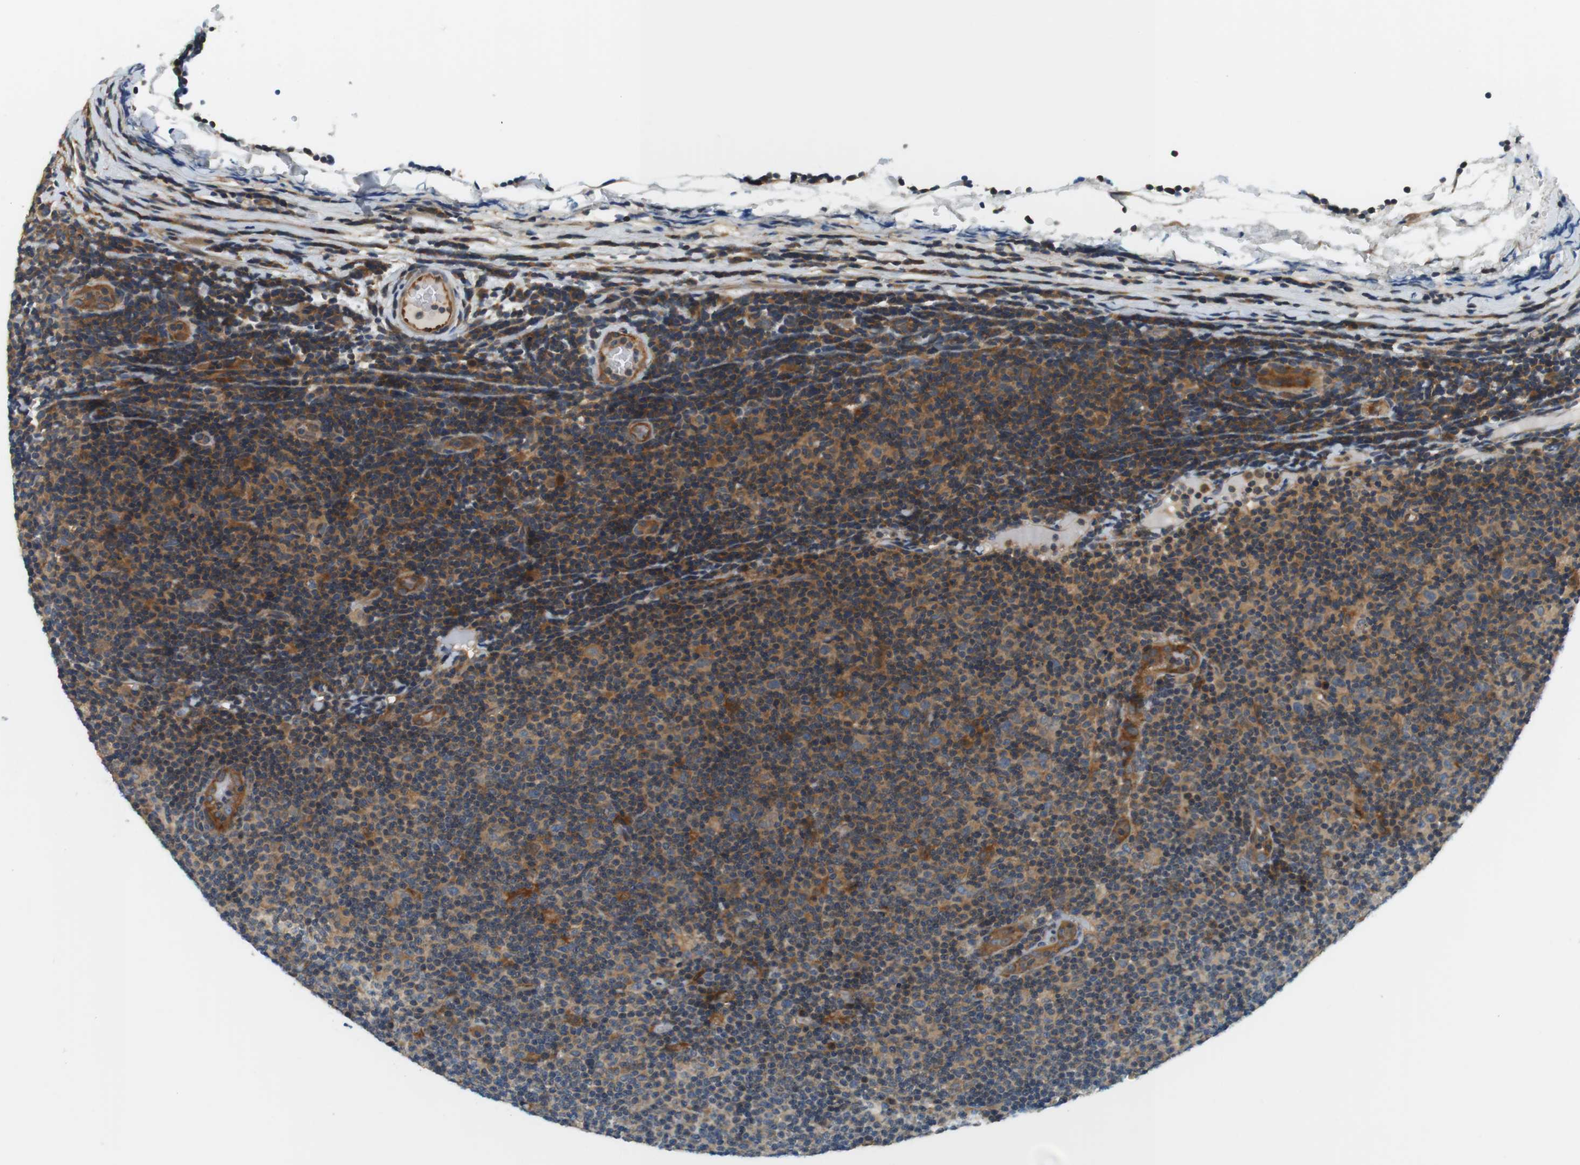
{"staining": {"intensity": "moderate", "quantity": "25%-75%", "location": "cytoplasmic/membranous"}, "tissue": "lymphoma", "cell_type": "Tumor cells", "image_type": "cancer", "snomed": [{"axis": "morphology", "description": "Malignant lymphoma, non-Hodgkin's type, Low grade"}, {"axis": "topography", "description": "Lymph node"}], "caption": "Lymphoma tissue exhibits moderate cytoplasmic/membranous positivity in about 25%-75% of tumor cells, visualized by immunohistochemistry.", "gene": "SH3GLB1", "patient": {"sex": "male", "age": 83}}